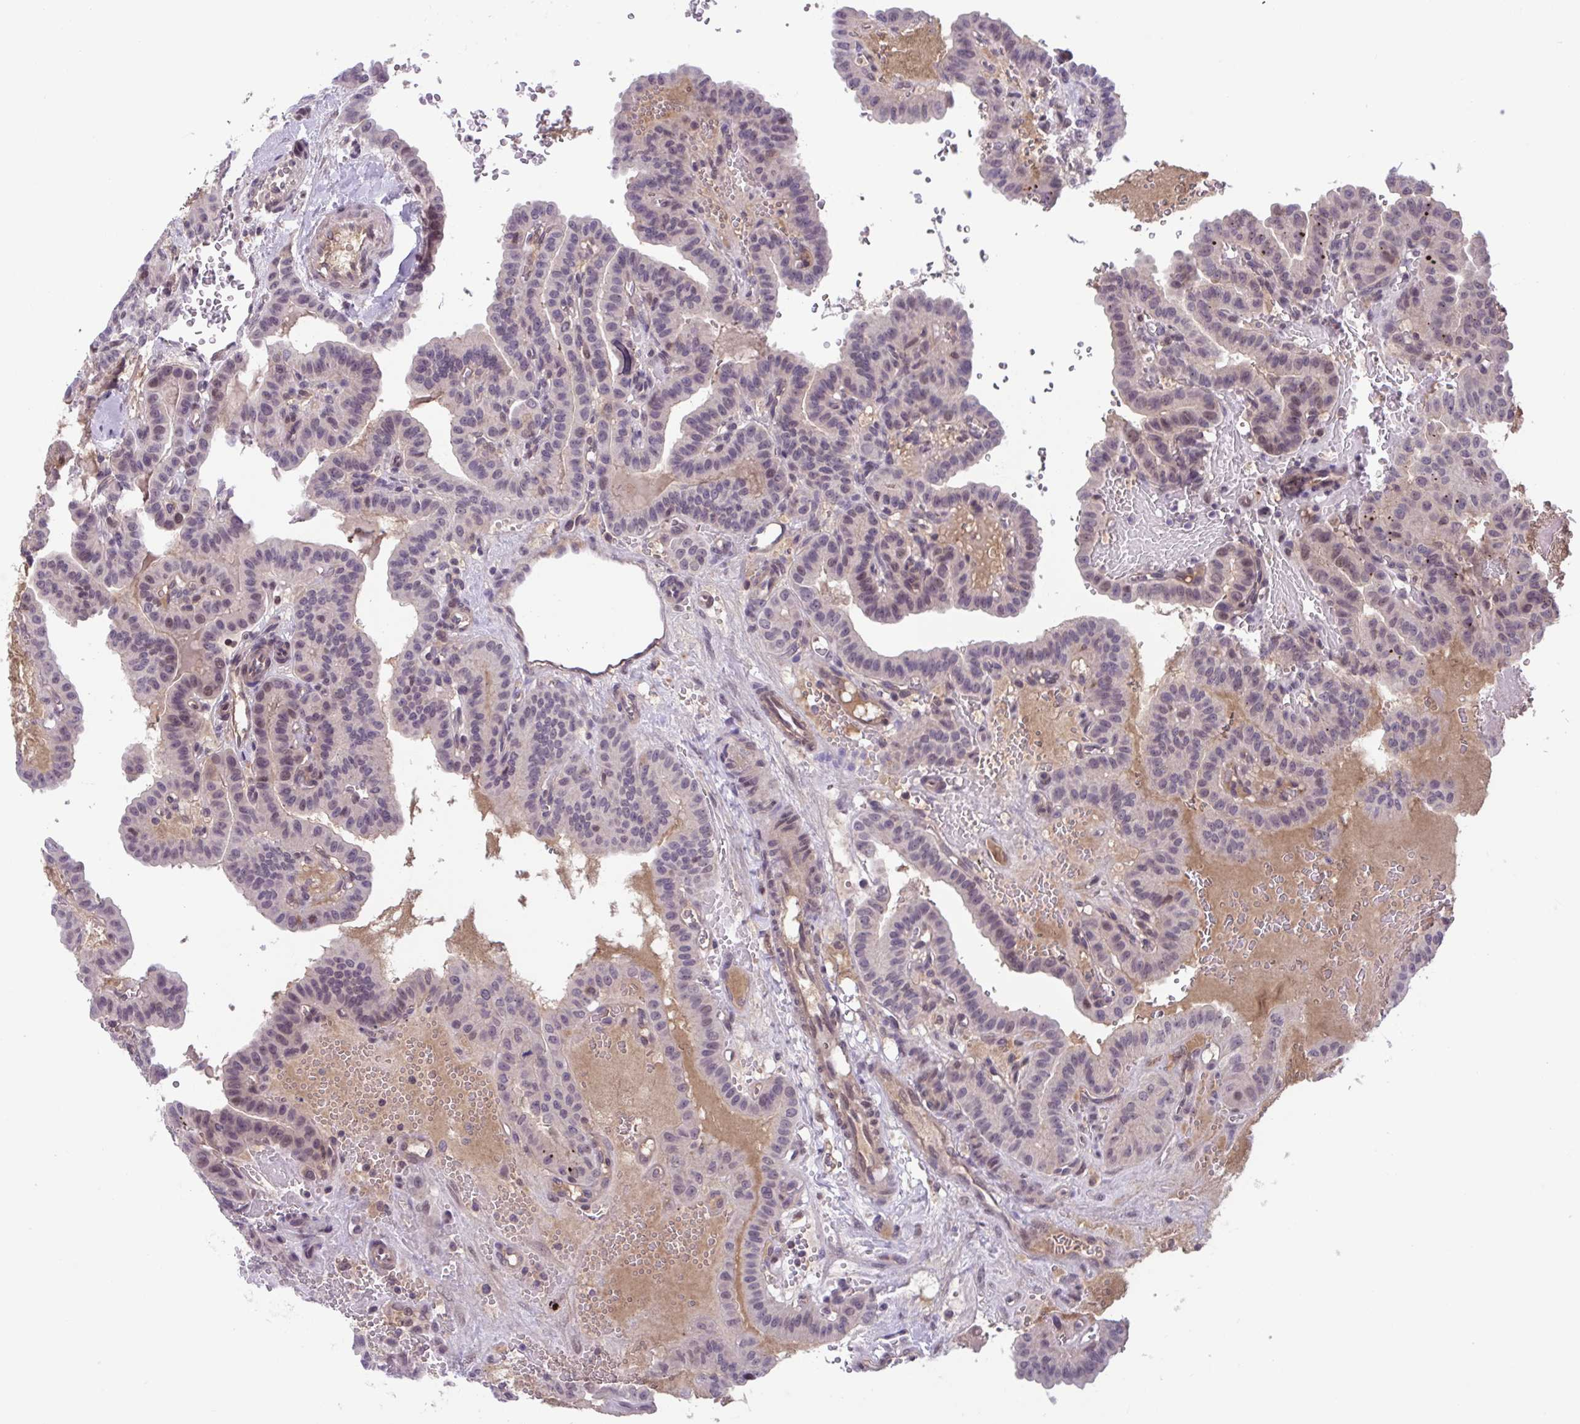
{"staining": {"intensity": "negative", "quantity": "none", "location": "none"}, "tissue": "thyroid cancer", "cell_type": "Tumor cells", "image_type": "cancer", "snomed": [{"axis": "morphology", "description": "Papillary adenocarcinoma, NOS"}, {"axis": "topography", "description": "Thyroid gland"}], "caption": "Immunohistochemical staining of thyroid cancer exhibits no significant expression in tumor cells.", "gene": "TTC7B", "patient": {"sex": "male", "age": 87}}